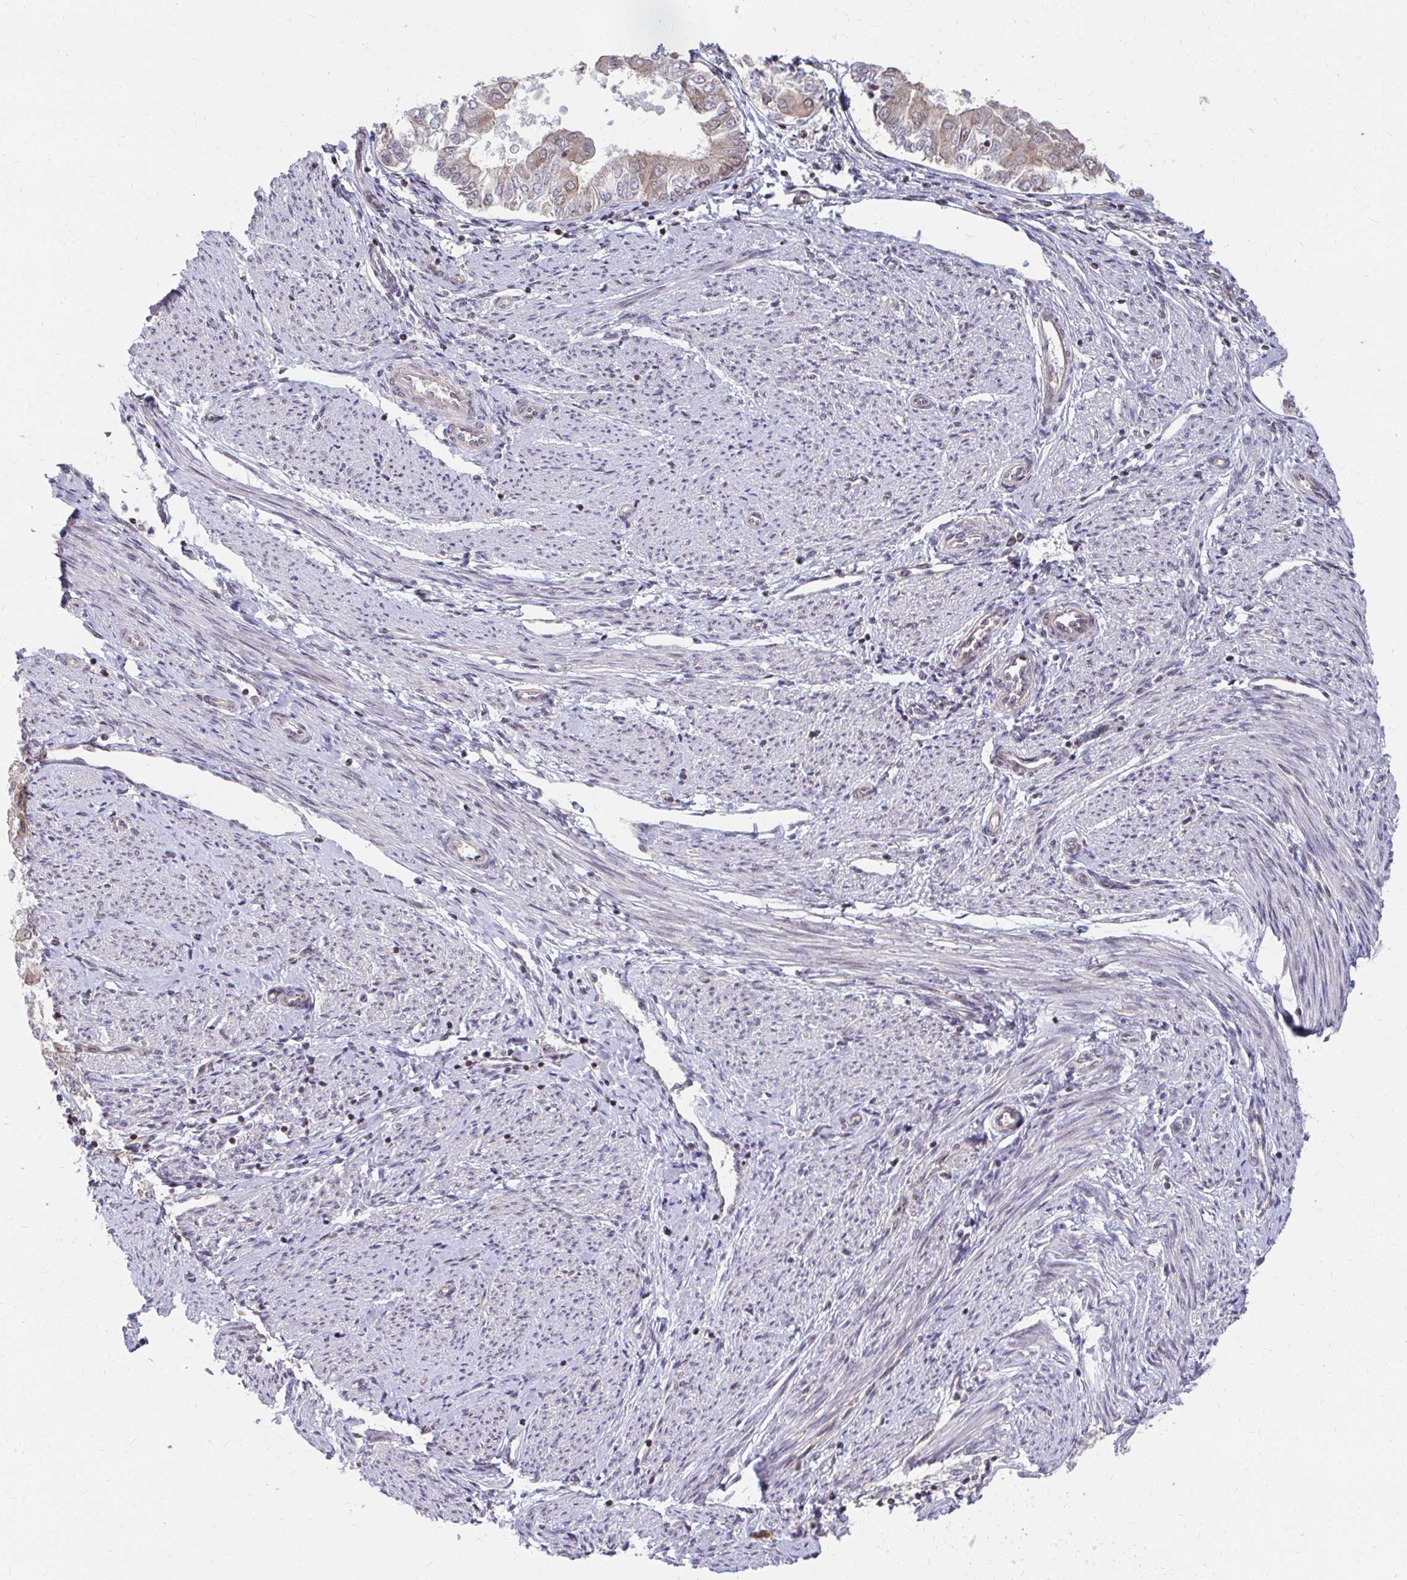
{"staining": {"intensity": "weak", "quantity": "25%-75%", "location": "cytoplasmic/membranous"}, "tissue": "endometrial cancer", "cell_type": "Tumor cells", "image_type": "cancer", "snomed": [{"axis": "morphology", "description": "Adenocarcinoma, NOS"}, {"axis": "topography", "description": "Endometrium"}], "caption": "Immunohistochemistry micrograph of human adenocarcinoma (endometrial) stained for a protein (brown), which demonstrates low levels of weak cytoplasmic/membranous staining in approximately 25%-75% of tumor cells.", "gene": "ANK3", "patient": {"sex": "female", "age": 68}}